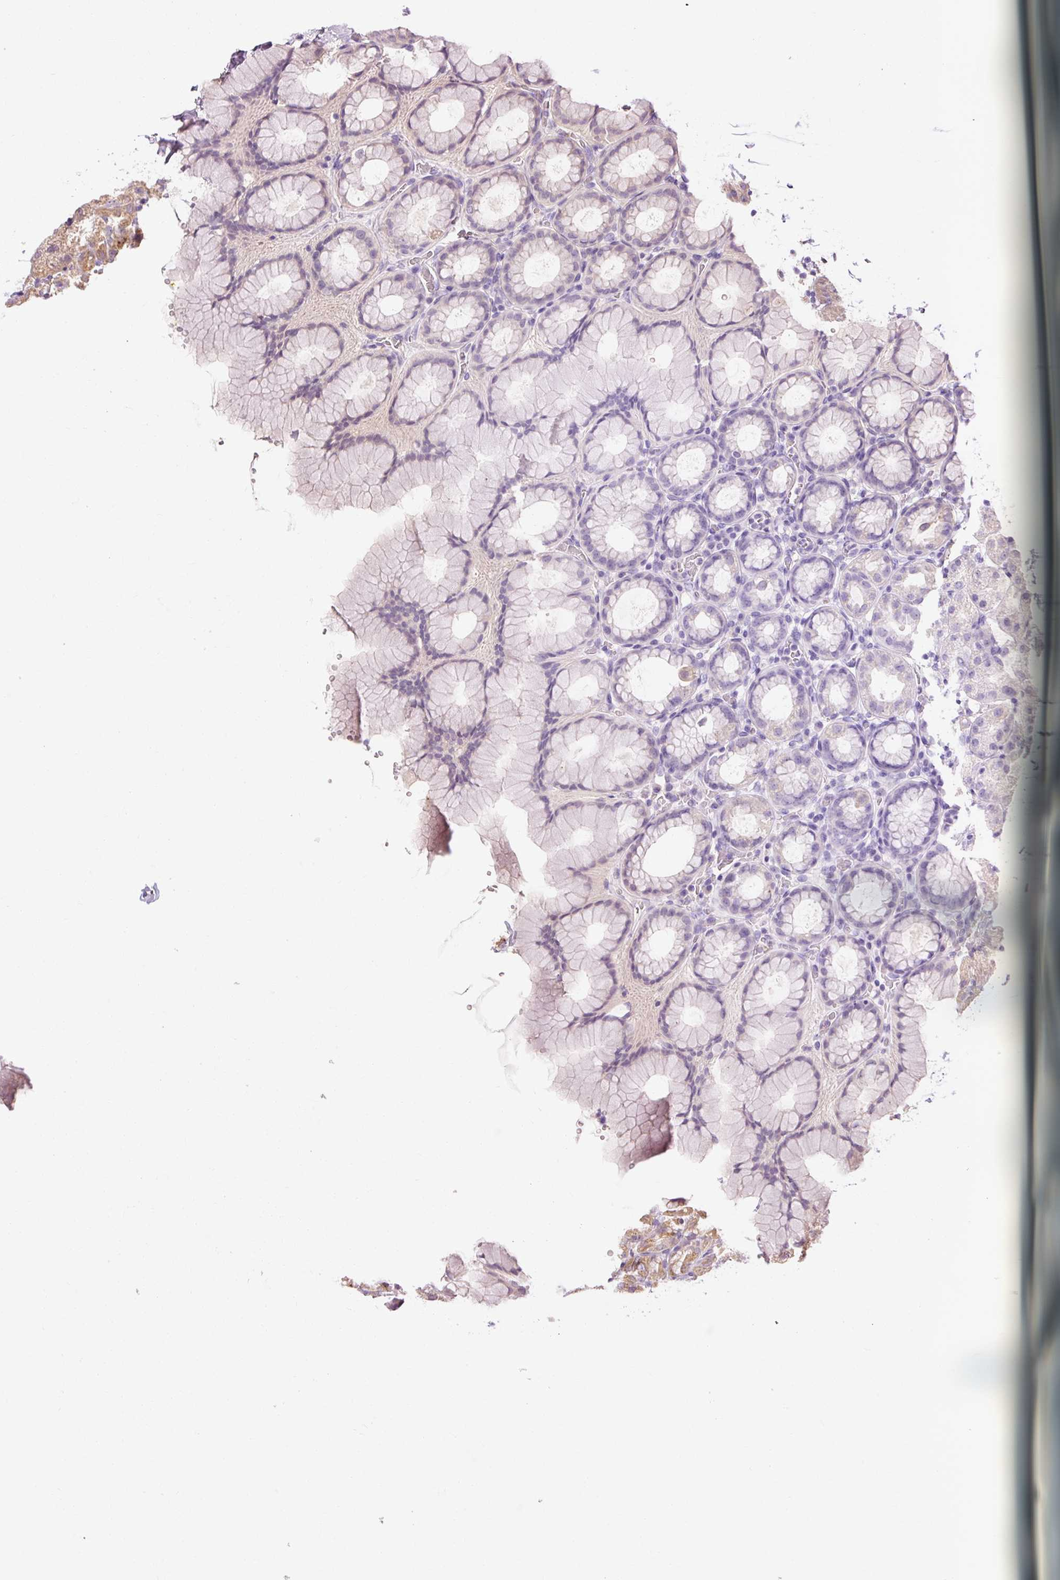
{"staining": {"intensity": "negative", "quantity": "none", "location": "none"}, "tissue": "stomach", "cell_type": "Glandular cells", "image_type": "normal", "snomed": [{"axis": "morphology", "description": "Normal tissue, NOS"}, {"axis": "topography", "description": "Stomach, upper"}], "caption": "IHC micrograph of benign stomach: stomach stained with DAB exhibits no significant protein staining in glandular cells. (DAB immunohistochemistry (IHC) visualized using brightfield microscopy, high magnification).", "gene": "RIPOR3", "patient": {"sex": "female", "age": 81}}